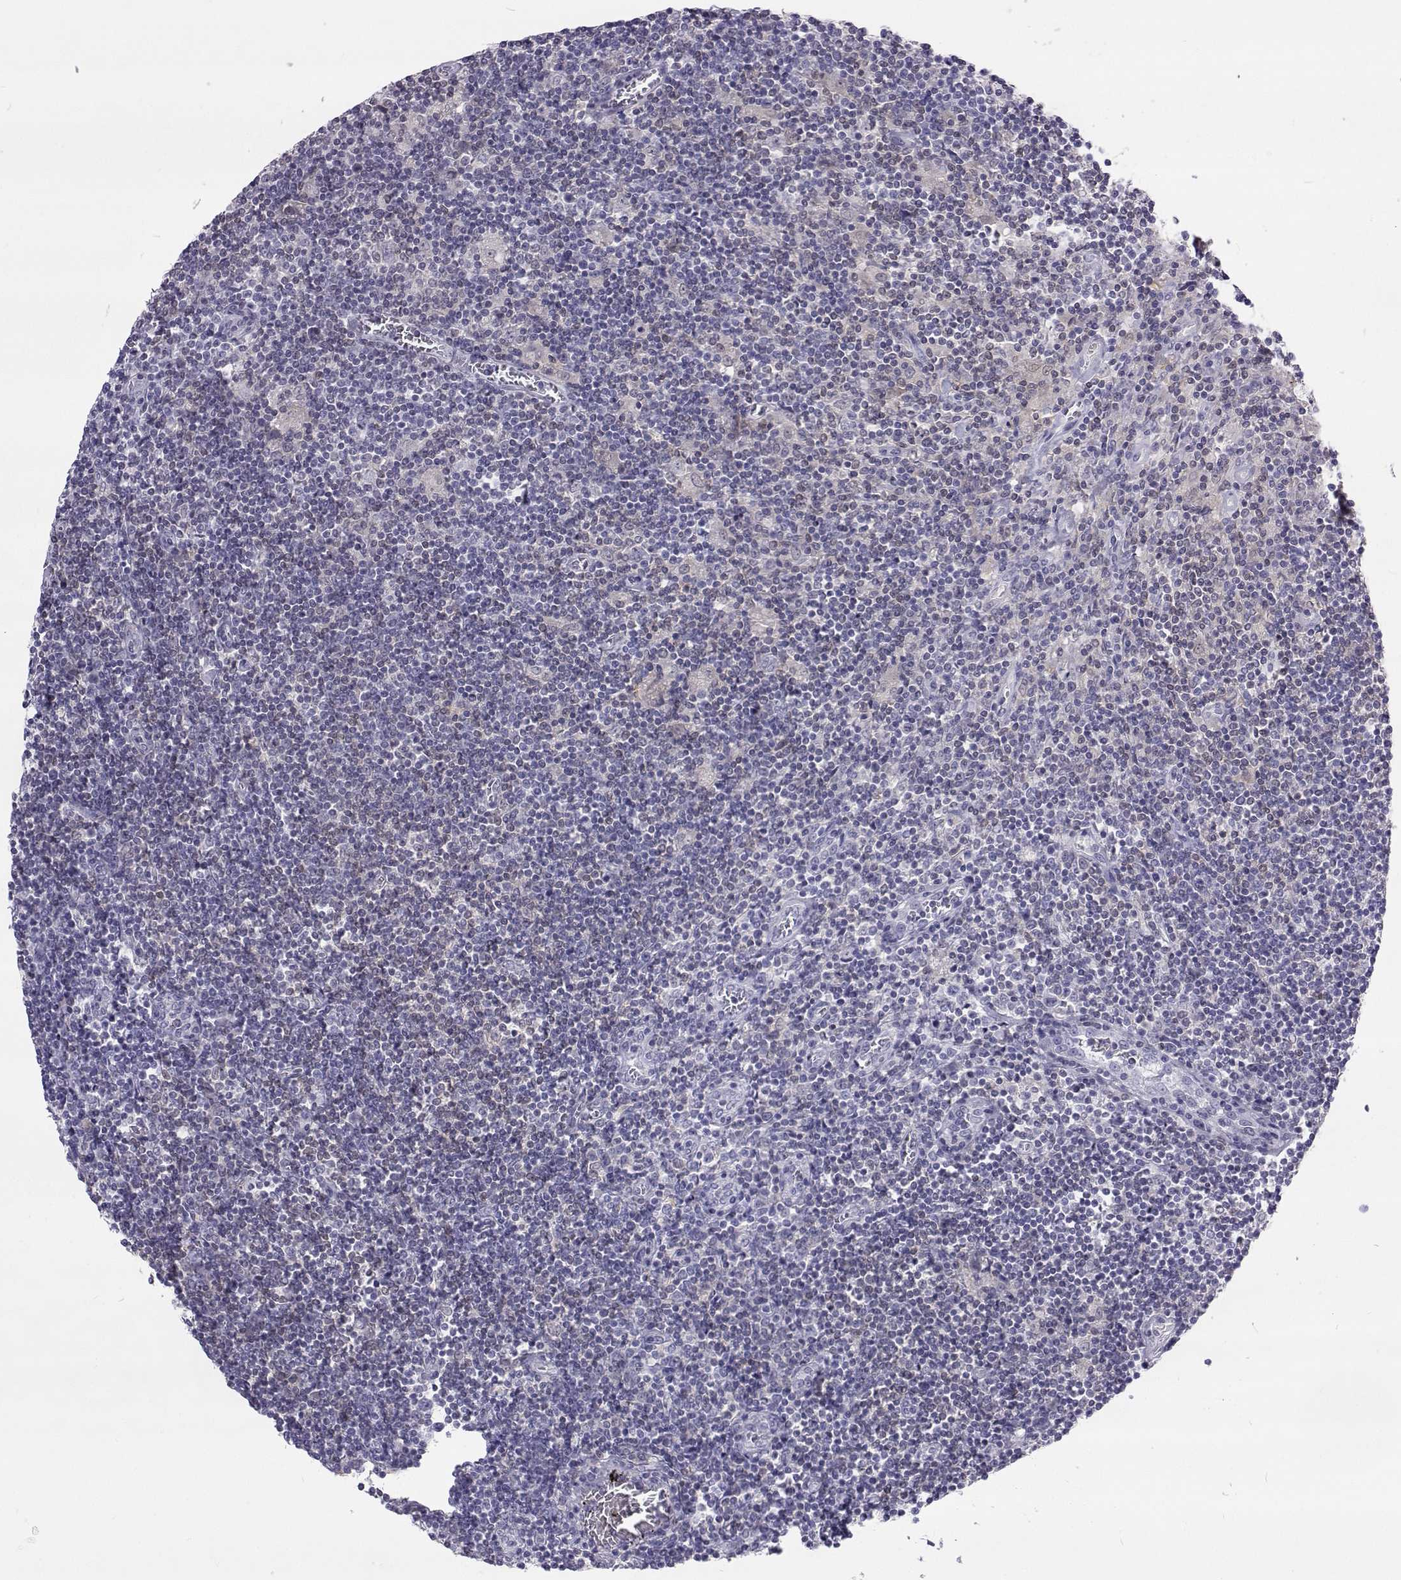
{"staining": {"intensity": "negative", "quantity": "none", "location": "none"}, "tissue": "lymphoma", "cell_type": "Tumor cells", "image_type": "cancer", "snomed": [{"axis": "morphology", "description": "Hodgkin's disease, NOS"}, {"axis": "topography", "description": "Lymph node"}], "caption": "DAB (3,3'-diaminobenzidine) immunohistochemical staining of Hodgkin's disease shows no significant staining in tumor cells.", "gene": "GALM", "patient": {"sex": "male", "age": 40}}